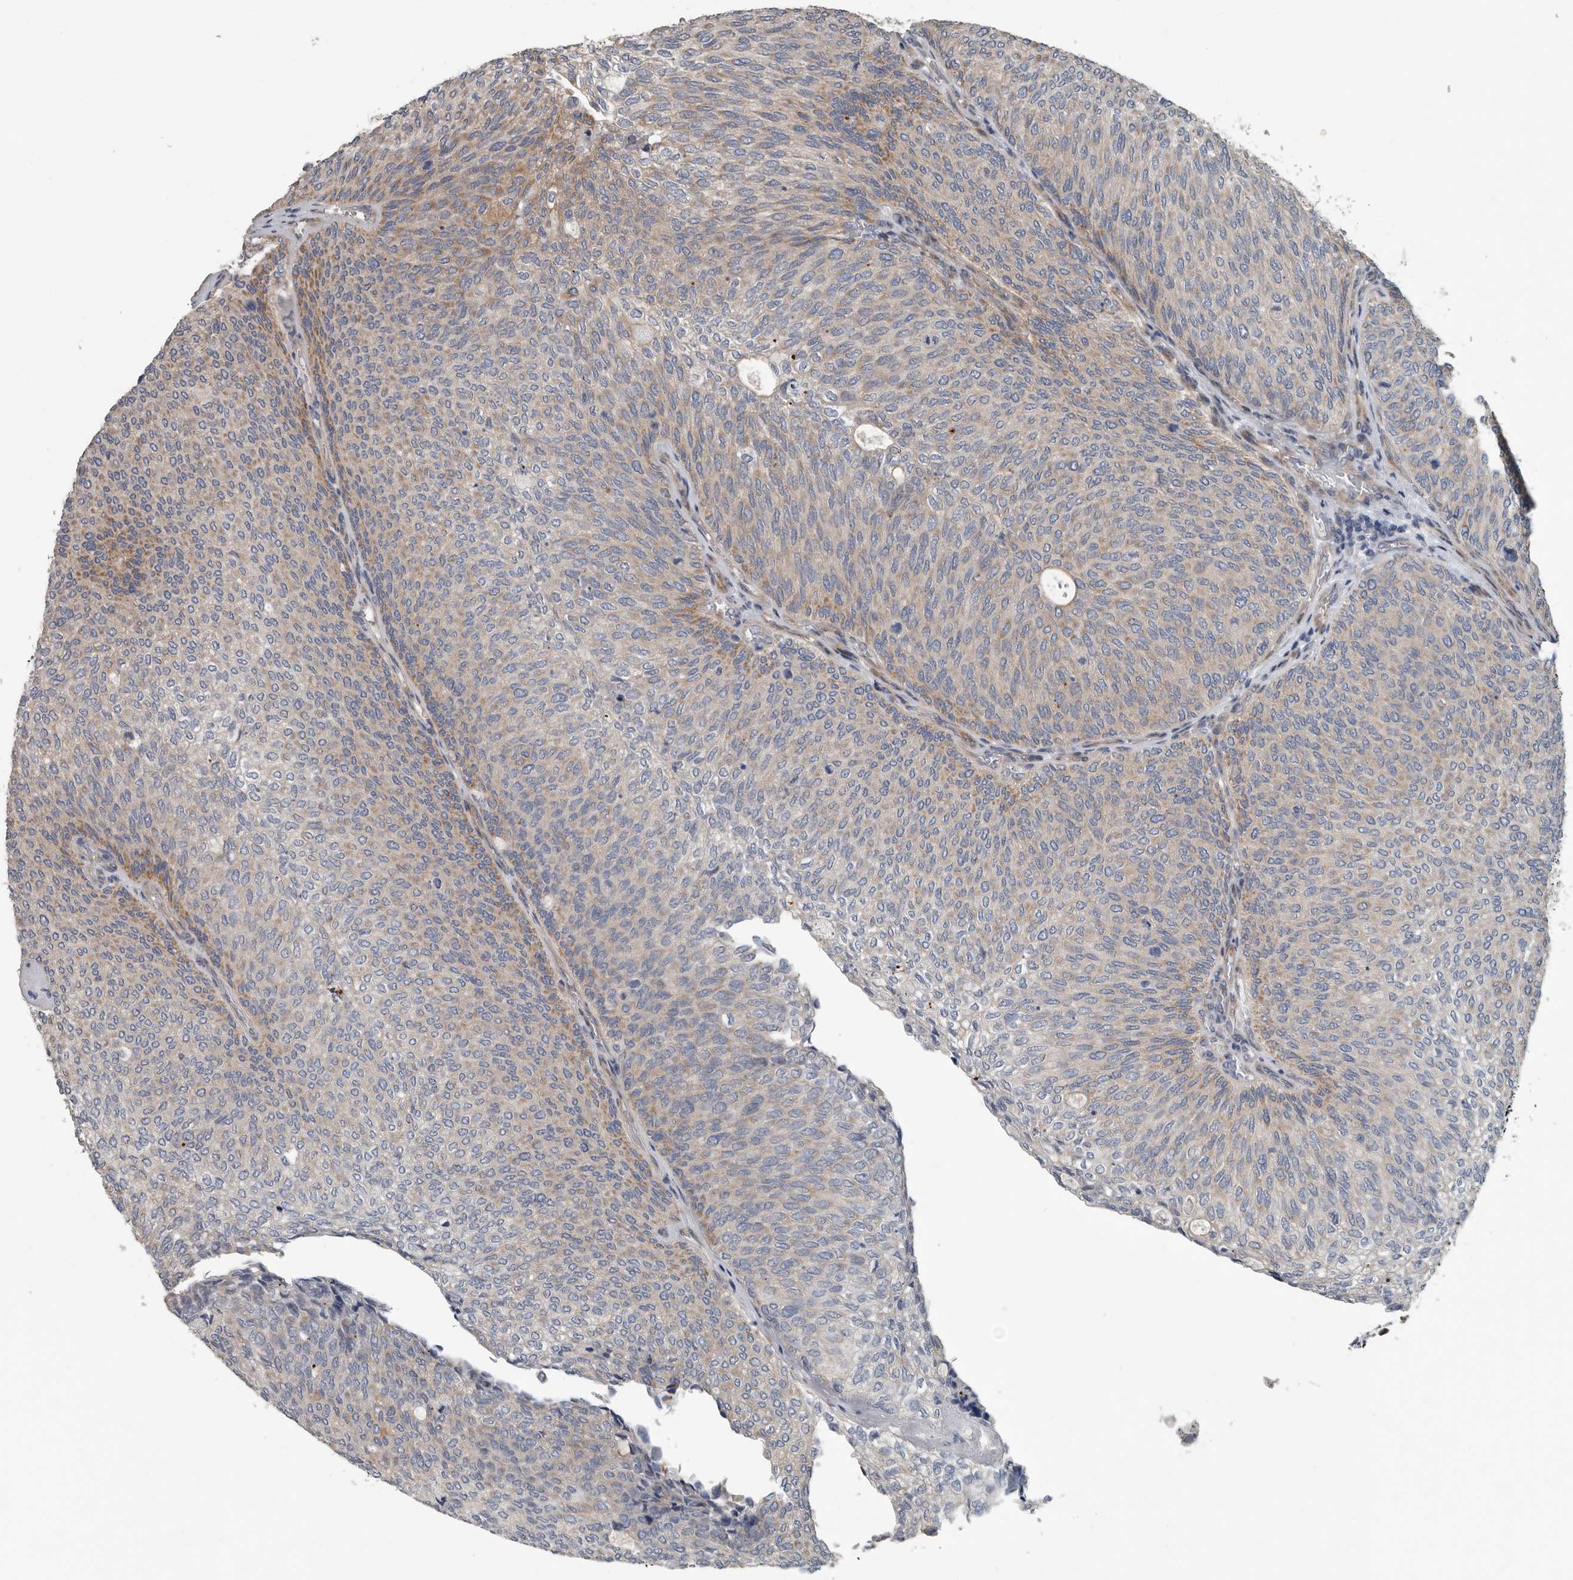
{"staining": {"intensity": "moderate", "quantity": "25%-75%", "location": "cytoplasmic/membranous"}, "tissue": "urothelial cancer", "cell_type": "Tumor cells", "image_type": "cancer", "snomed": [{"axis": "morphology", "description": "Urothelial carcinoma, Low grade"}, {"axis": "topography", "description": "Urinary bladder"}], "caption": "A histopathology image of human urothelial carcinoma (low-grade) stained for a protein reveals moderate cytoplasmic/membranous brown staining in tumor cells. (Stains: DAB (3,3'-diaminobenzidine) in brown, nuclei in blue, Microscopy: brightfield microscopy at high magnification).", "gene": "DPY19L4", "patient": {"sex": "female", "age": 79}}